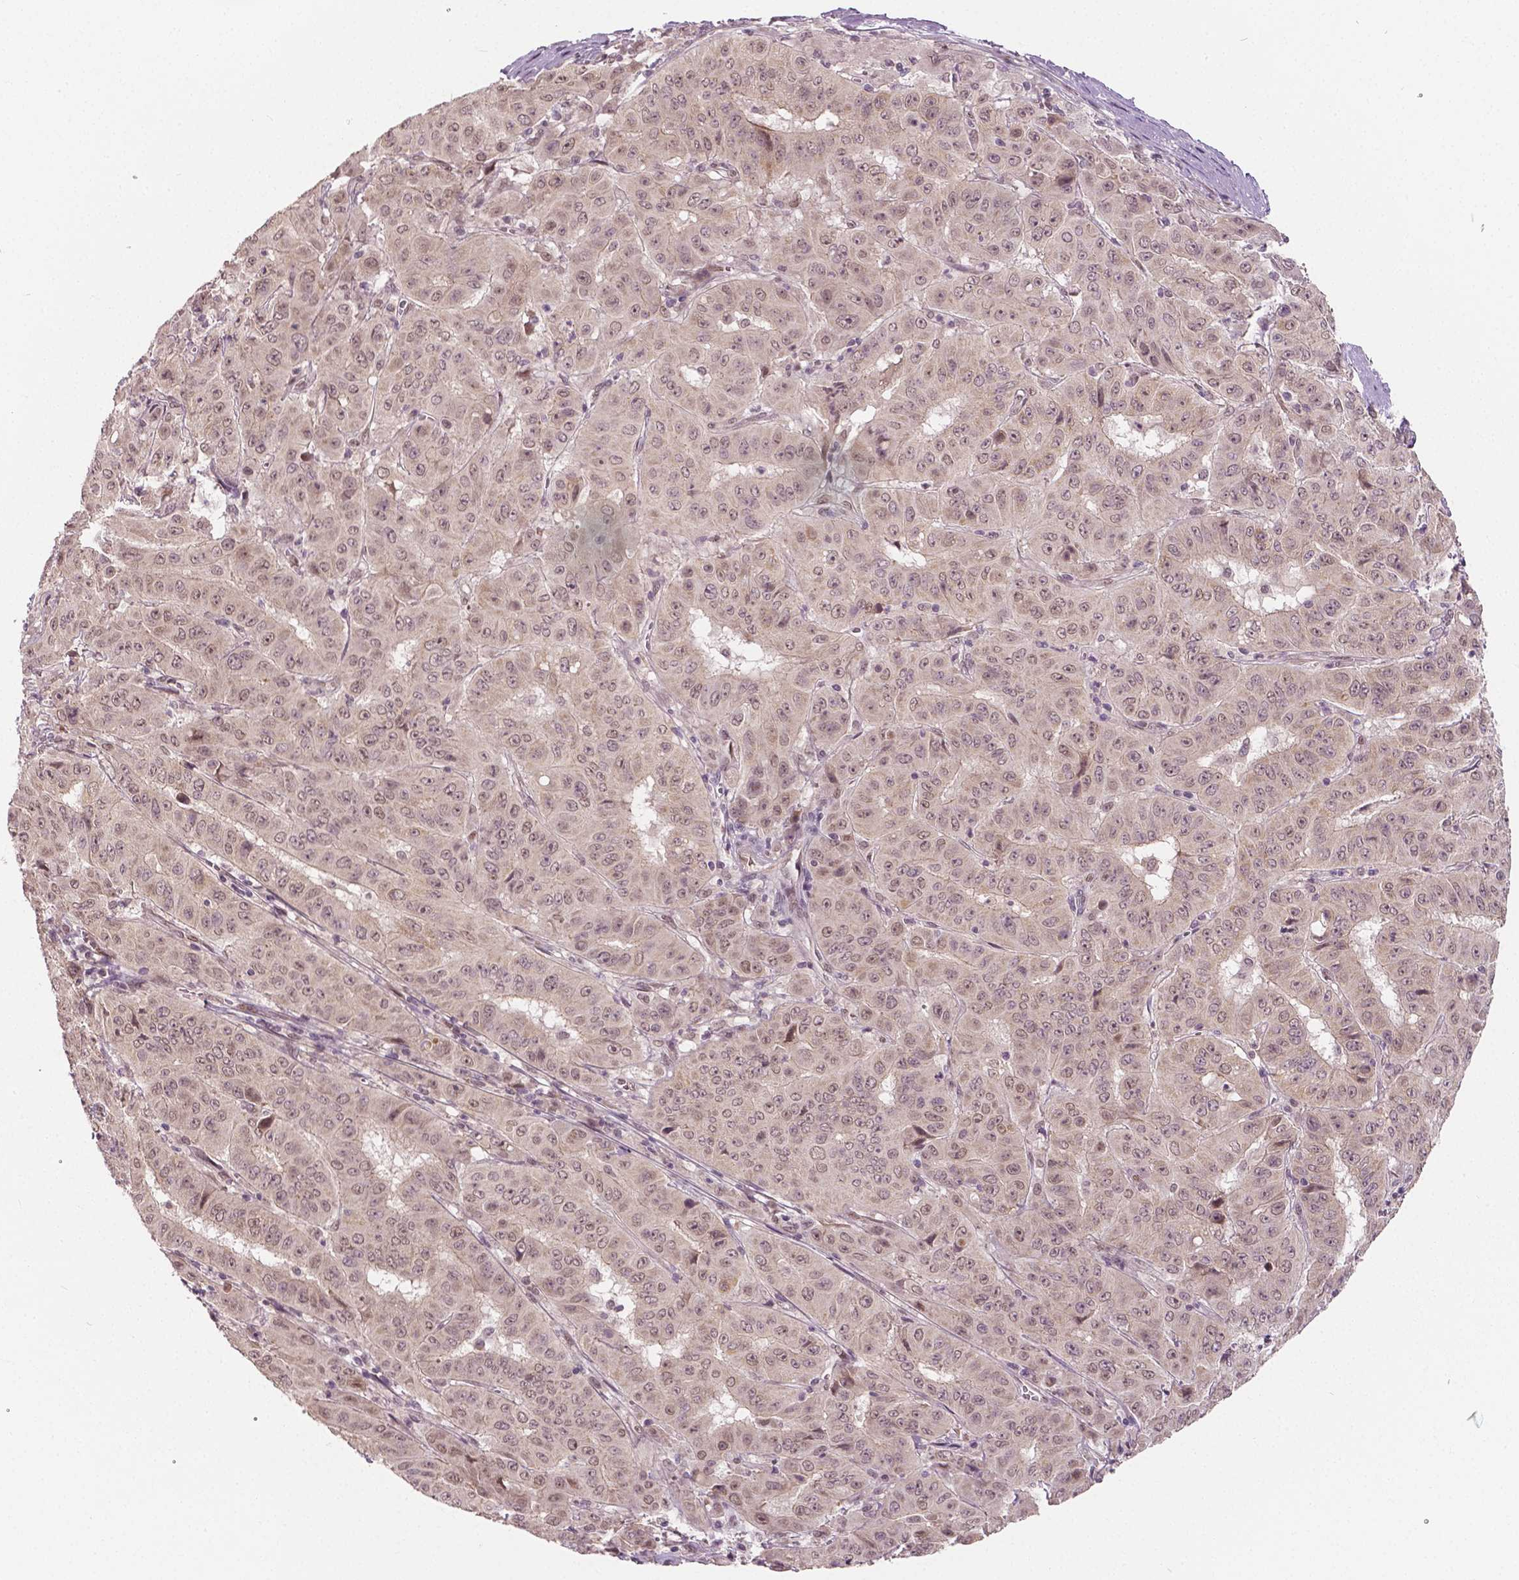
{"staining": {"intensity": "weak", "quantity": "<25%", "location": "nuclear"}, "tissue": "pancreatic cancer", "cell_type": "Tumor cells", "image_type": "cancer", "snomed": [{"axis": "morphology", "description": "Adenocarcinoma, NOS"}, {"axis": "topography", "description": "Pancreas"}], "caption": "This is a photomicrograph of immunohistochemistry staining of adenocarcinoma (pancreatic), which shows no staining in tumor cells.", "gene": "HMBOX1", "patient": {"sex": "male", "age": 63}}